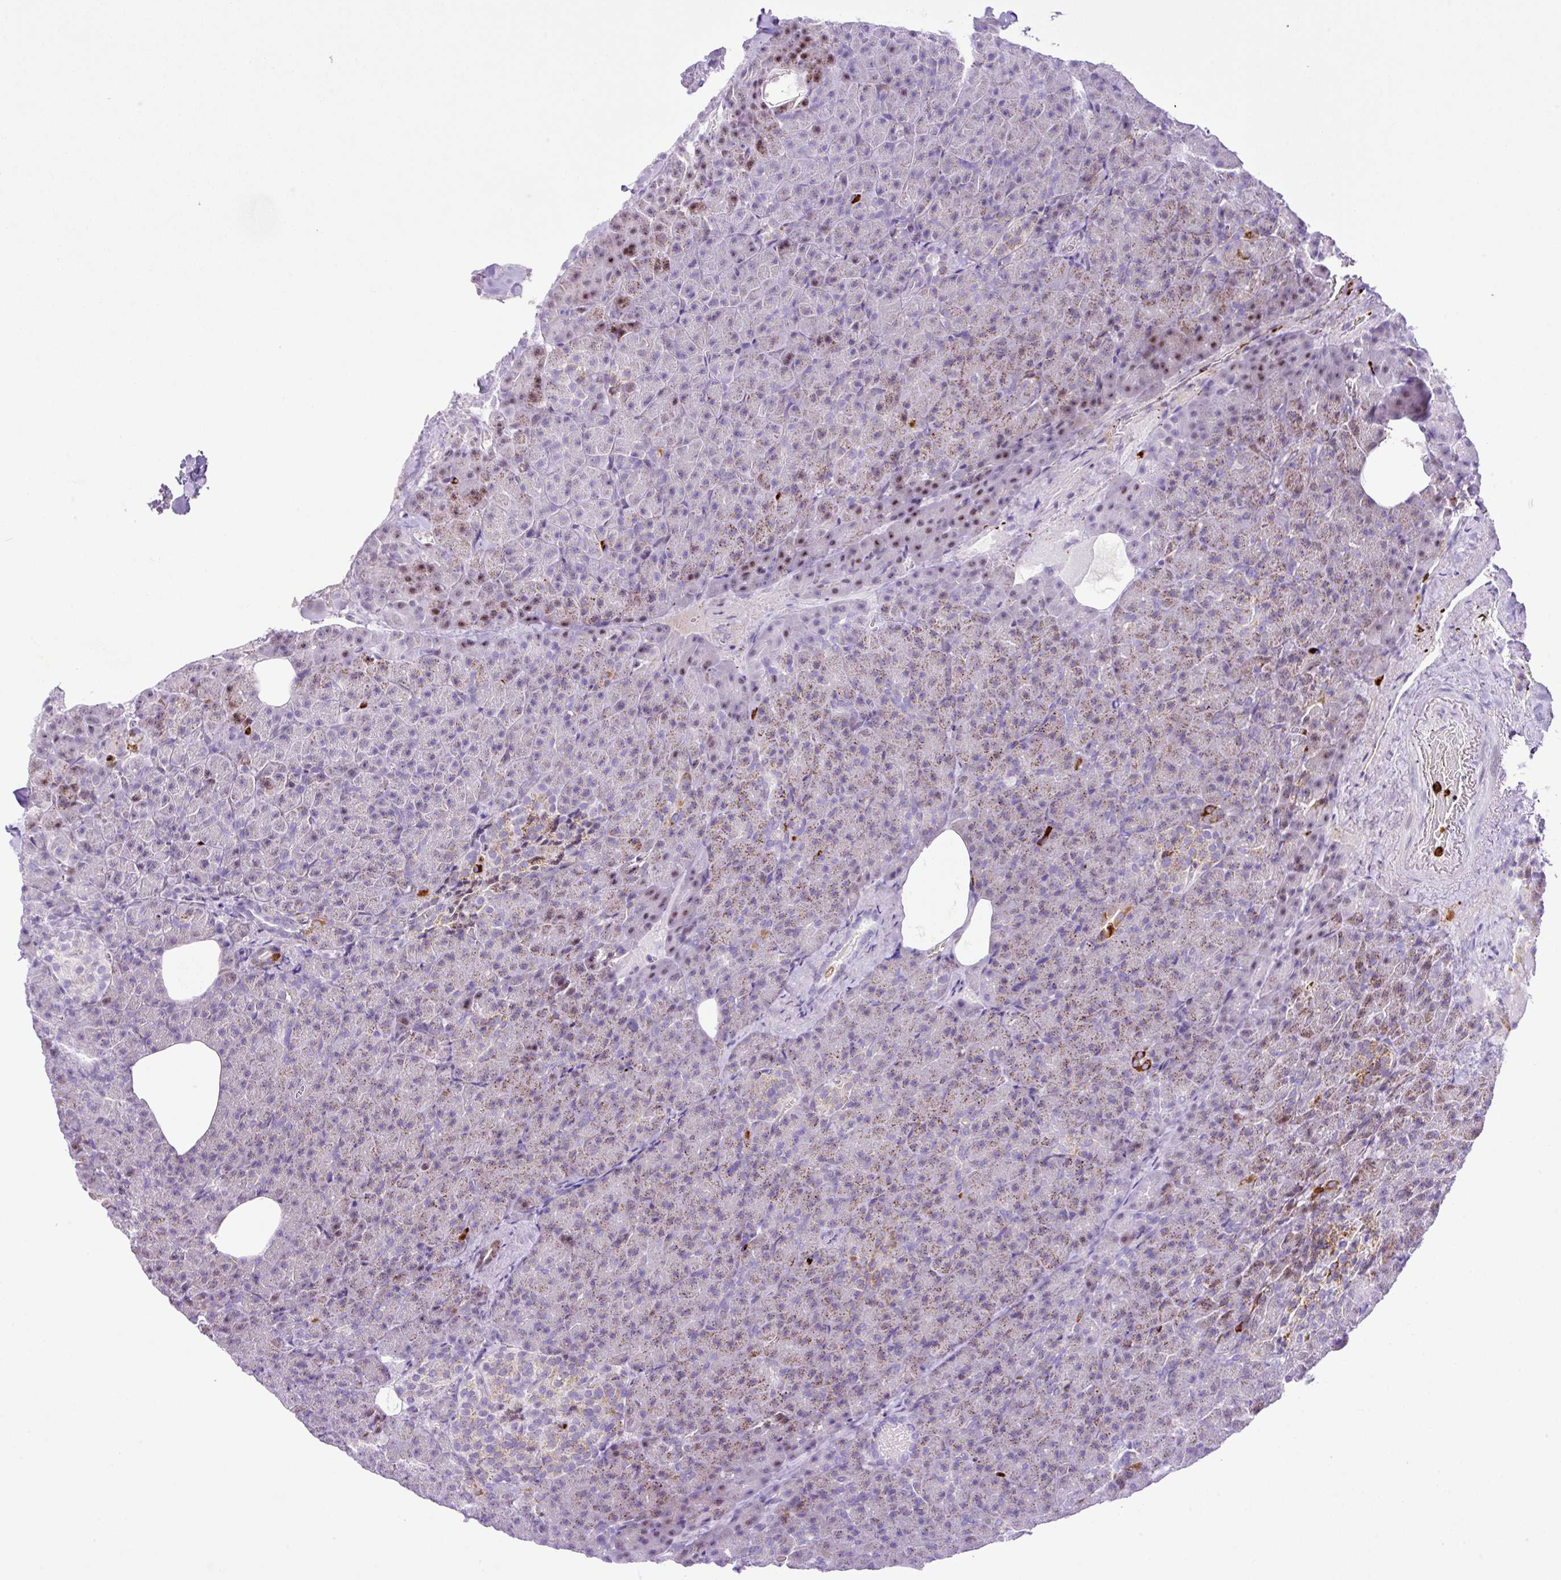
{"staining": {"intensity": "moderate", "quantity": "25%-75%", "location": "cytoplasmic/membranous,nuclear"}, "tissue": "pancreas", "cell_type": "Exocrine glandular cells", "image_type": "normal", "snomed": [{"axis": "morphology", "description": "Normal tissue, NOS"}, {"axis": "topography", "description": "Pancreas"}], "caption": "DAB immunohistochemical staining of benign pancreas reveals moderate cytoplasmic/membranous,nuclear protein staining in about 25%-75% of exocrine glandular cells. Nuclei are stained in blue.", "gene": "RCAN2", "patient": {"sex": "female", "age": 74}}